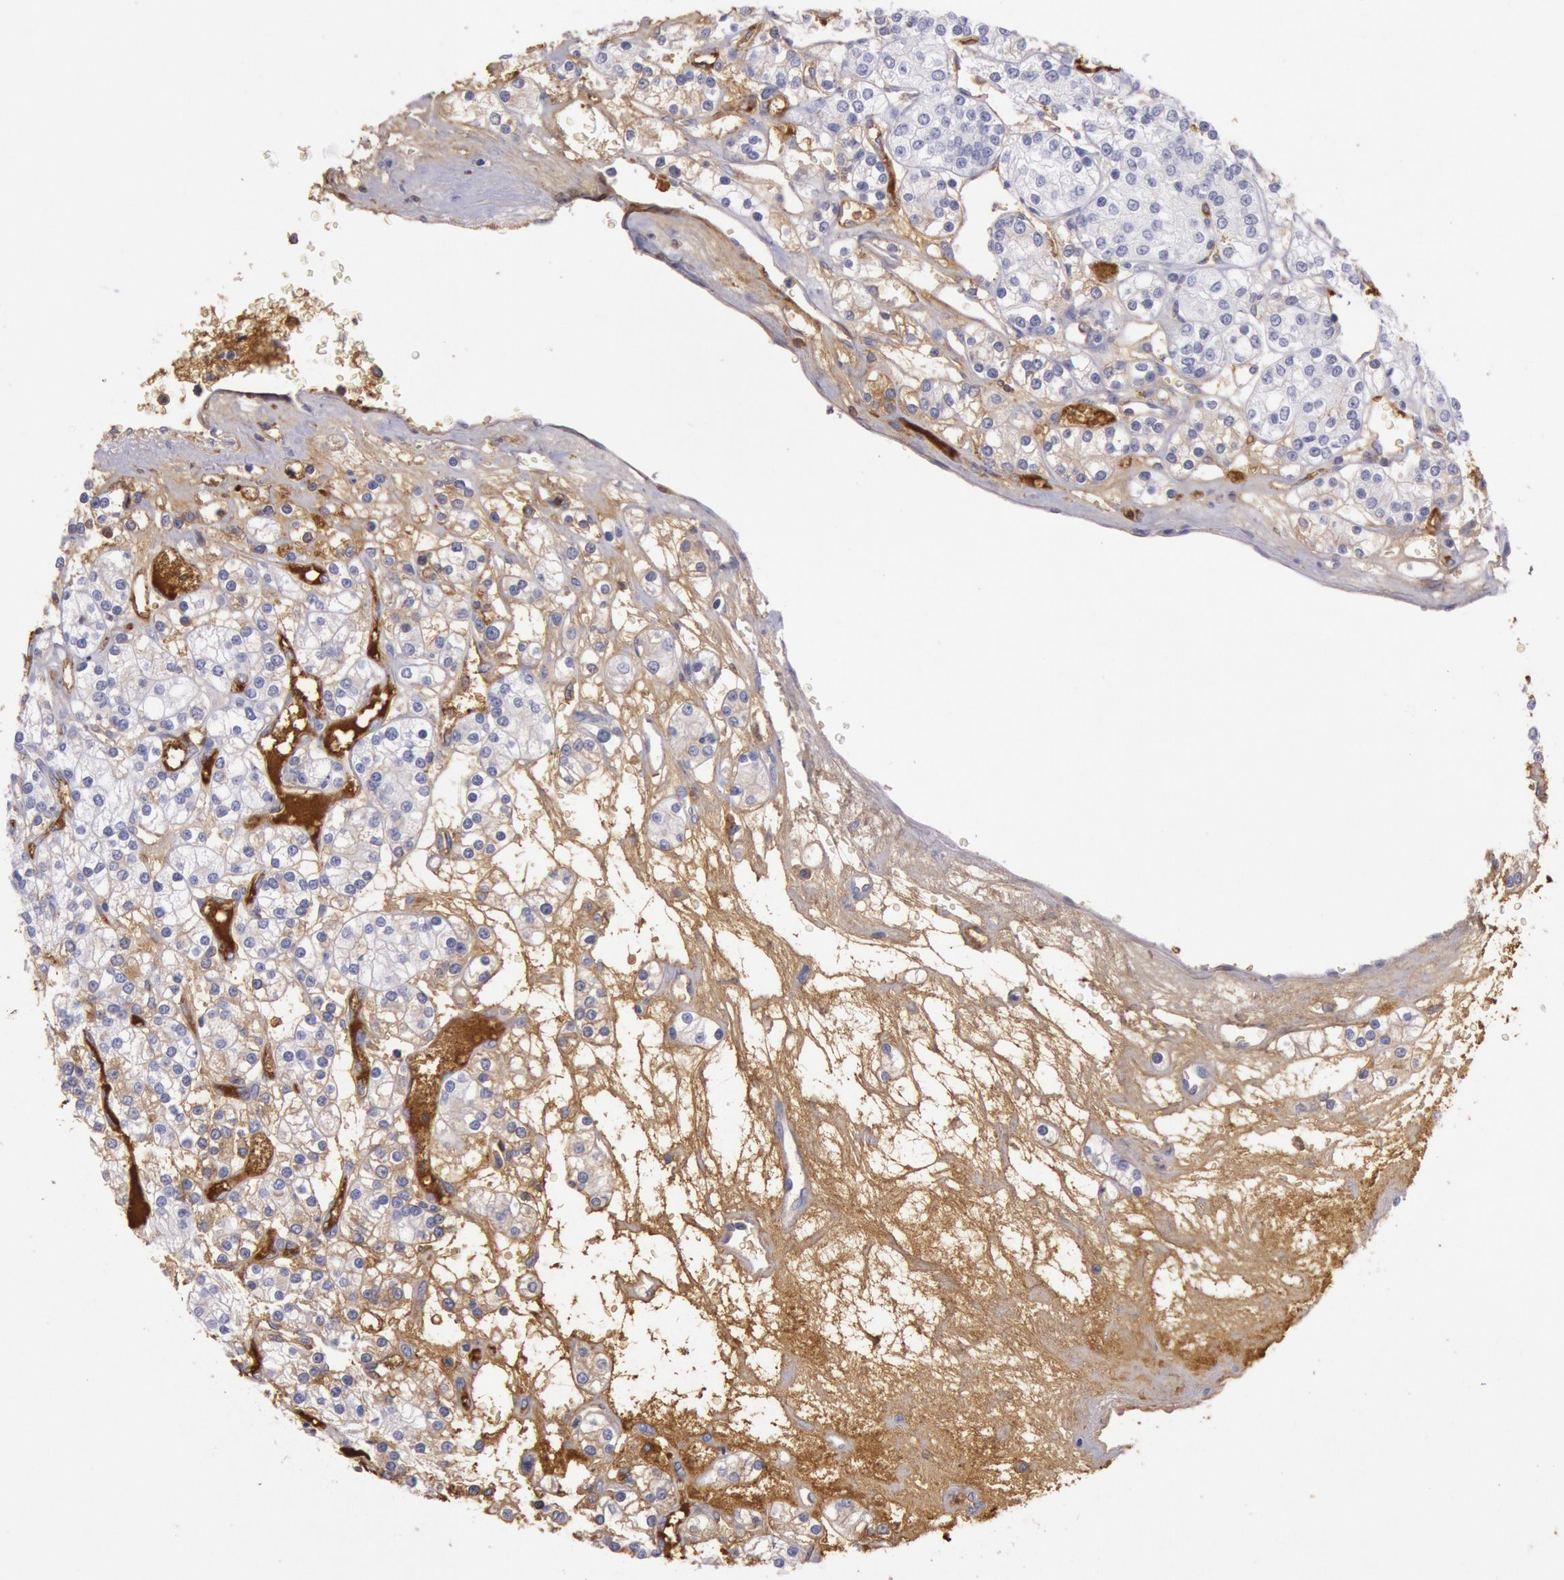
{"staining": {"intensity": "negative", "quantity": "none", "location": "none"}, "tissue": "renal cancer", "cell_type": "Tumor cells", "image_type": "cancer", "snomed": [{"axis": "morphology", "description": "Adenocarcinoma, NOS"}, {"axis": "topography", "description": "Kidney"}], "caption": "DAB (3,3'-diaminobenzidine) immunohistochemical staining of human renal cancer demonstrates no significant expression in tumor cells.", "gene": "IGHA1", "patient": {"sex": "female", "age": 62}}